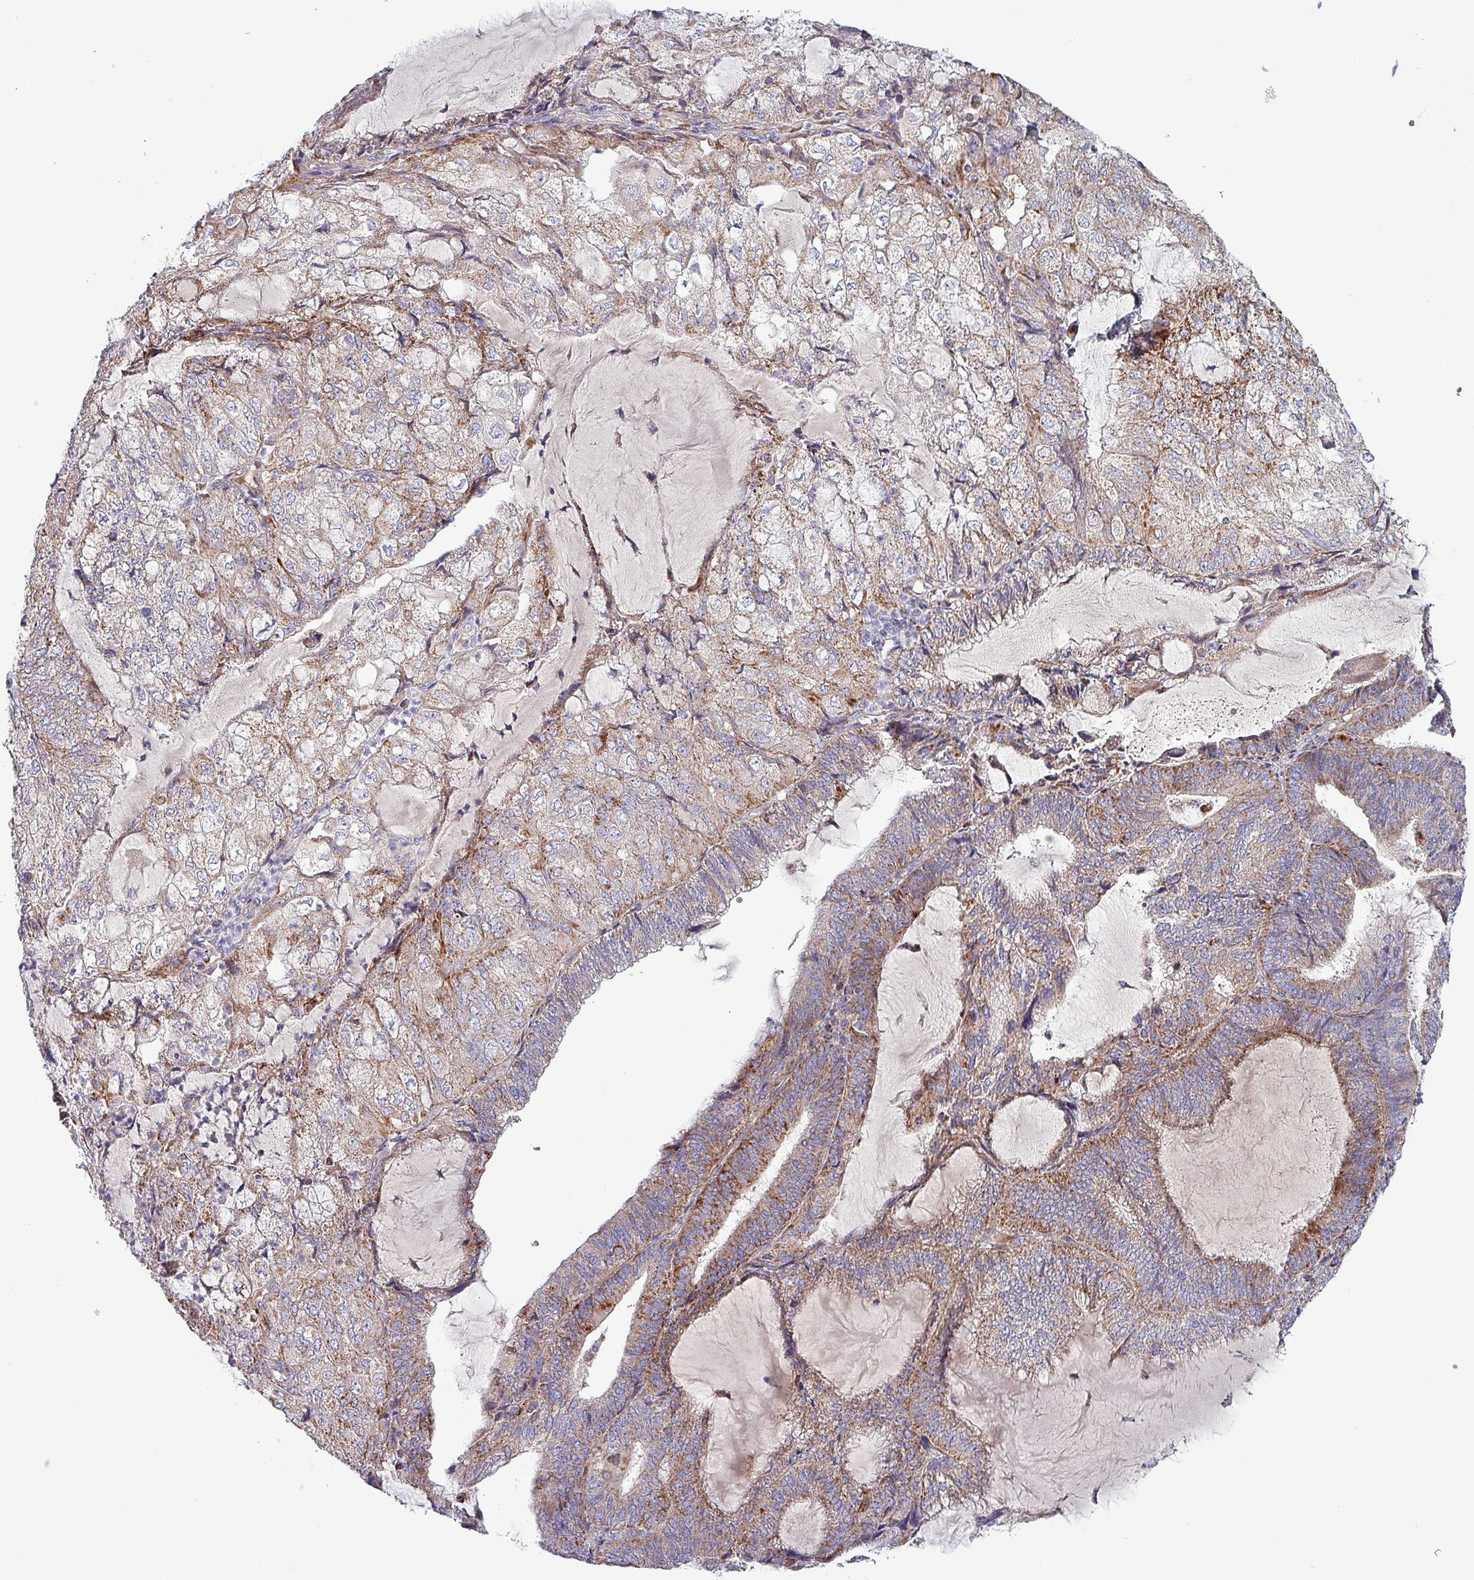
{"staining": {"intensity": "strong", "quantity": "25%-75%", "location": "cytoplasmic/membranous"}, "tissue": "endometrial cancer", "cell_type": "Tumor cells", "image_type": "cancer", "snomed": [{"axis": "morphology", "description": "Adenocarcinoma, NOS"}, {"axis": "topography", "description": "Endometrium"}], "caption": "Approximately 25%-75% of tumor cells in endometrial adenocarcinoma exhibit strong cytoplasmic/membranous protein expression as visualized by brown immunohistochemical staining.", "gene": "ZNF322", "patient": {"sex": "female", "age": 81}}